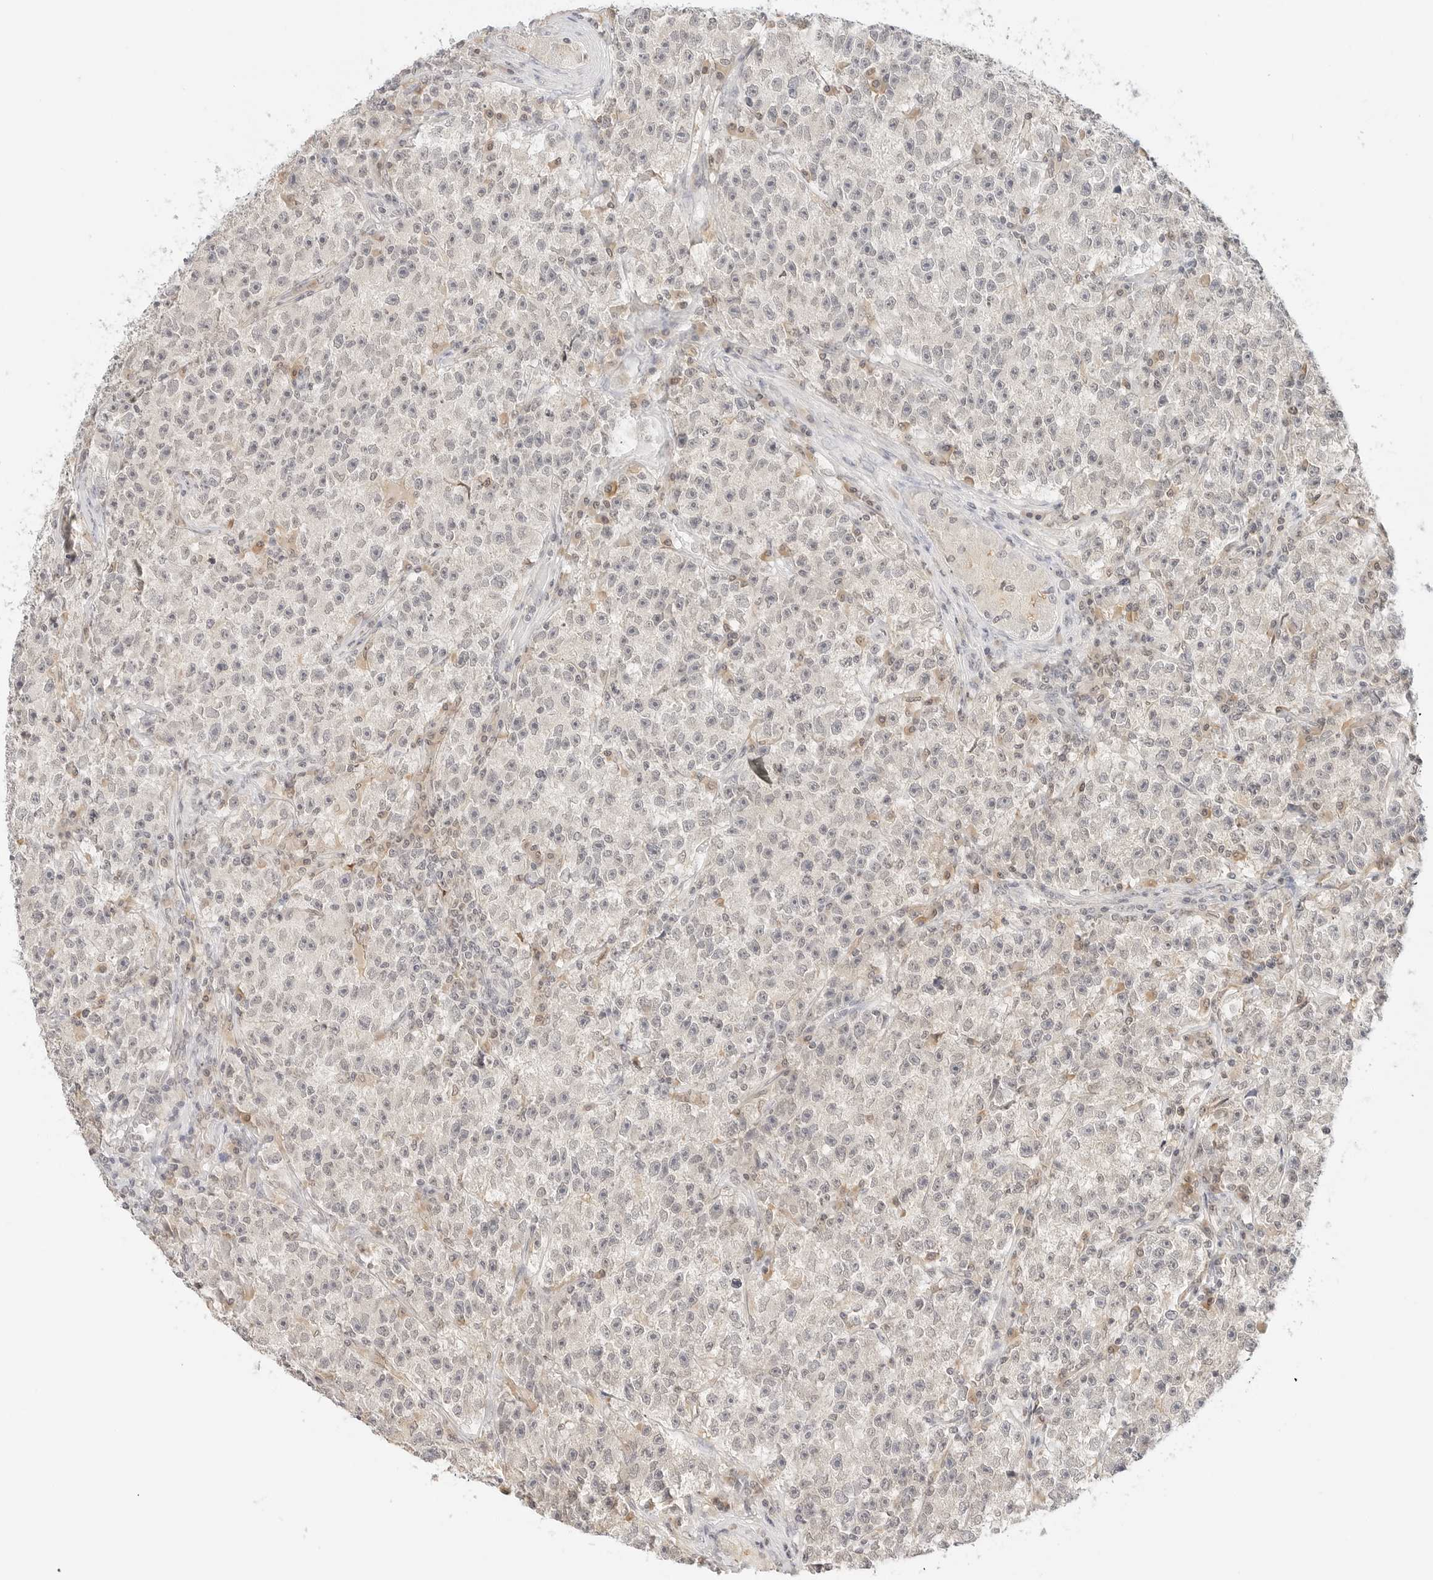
{"staining": {"intensity": "negative", "quantity": "none", "location": "none"}, "tissue": "testis cancer", "cell_type": "Tumor cells", "image_type": "cancer", "snomed": [{"axis": "morphology", "description": "Seminoma, NOS"}, {"axis": "topography", "description": "Testis"}], "caption": "Tumor cells are negative for protein expression in human seminoma (testis). The staining was performed using DAB (3,3'-diaminobenzidine) to visualize the protein expression in brown, while the nuclei were stained in blue with hematoxylin (Magnification: 20x).", "gene": "NEO1", "patient": {"sex": "male", "age": 22}}